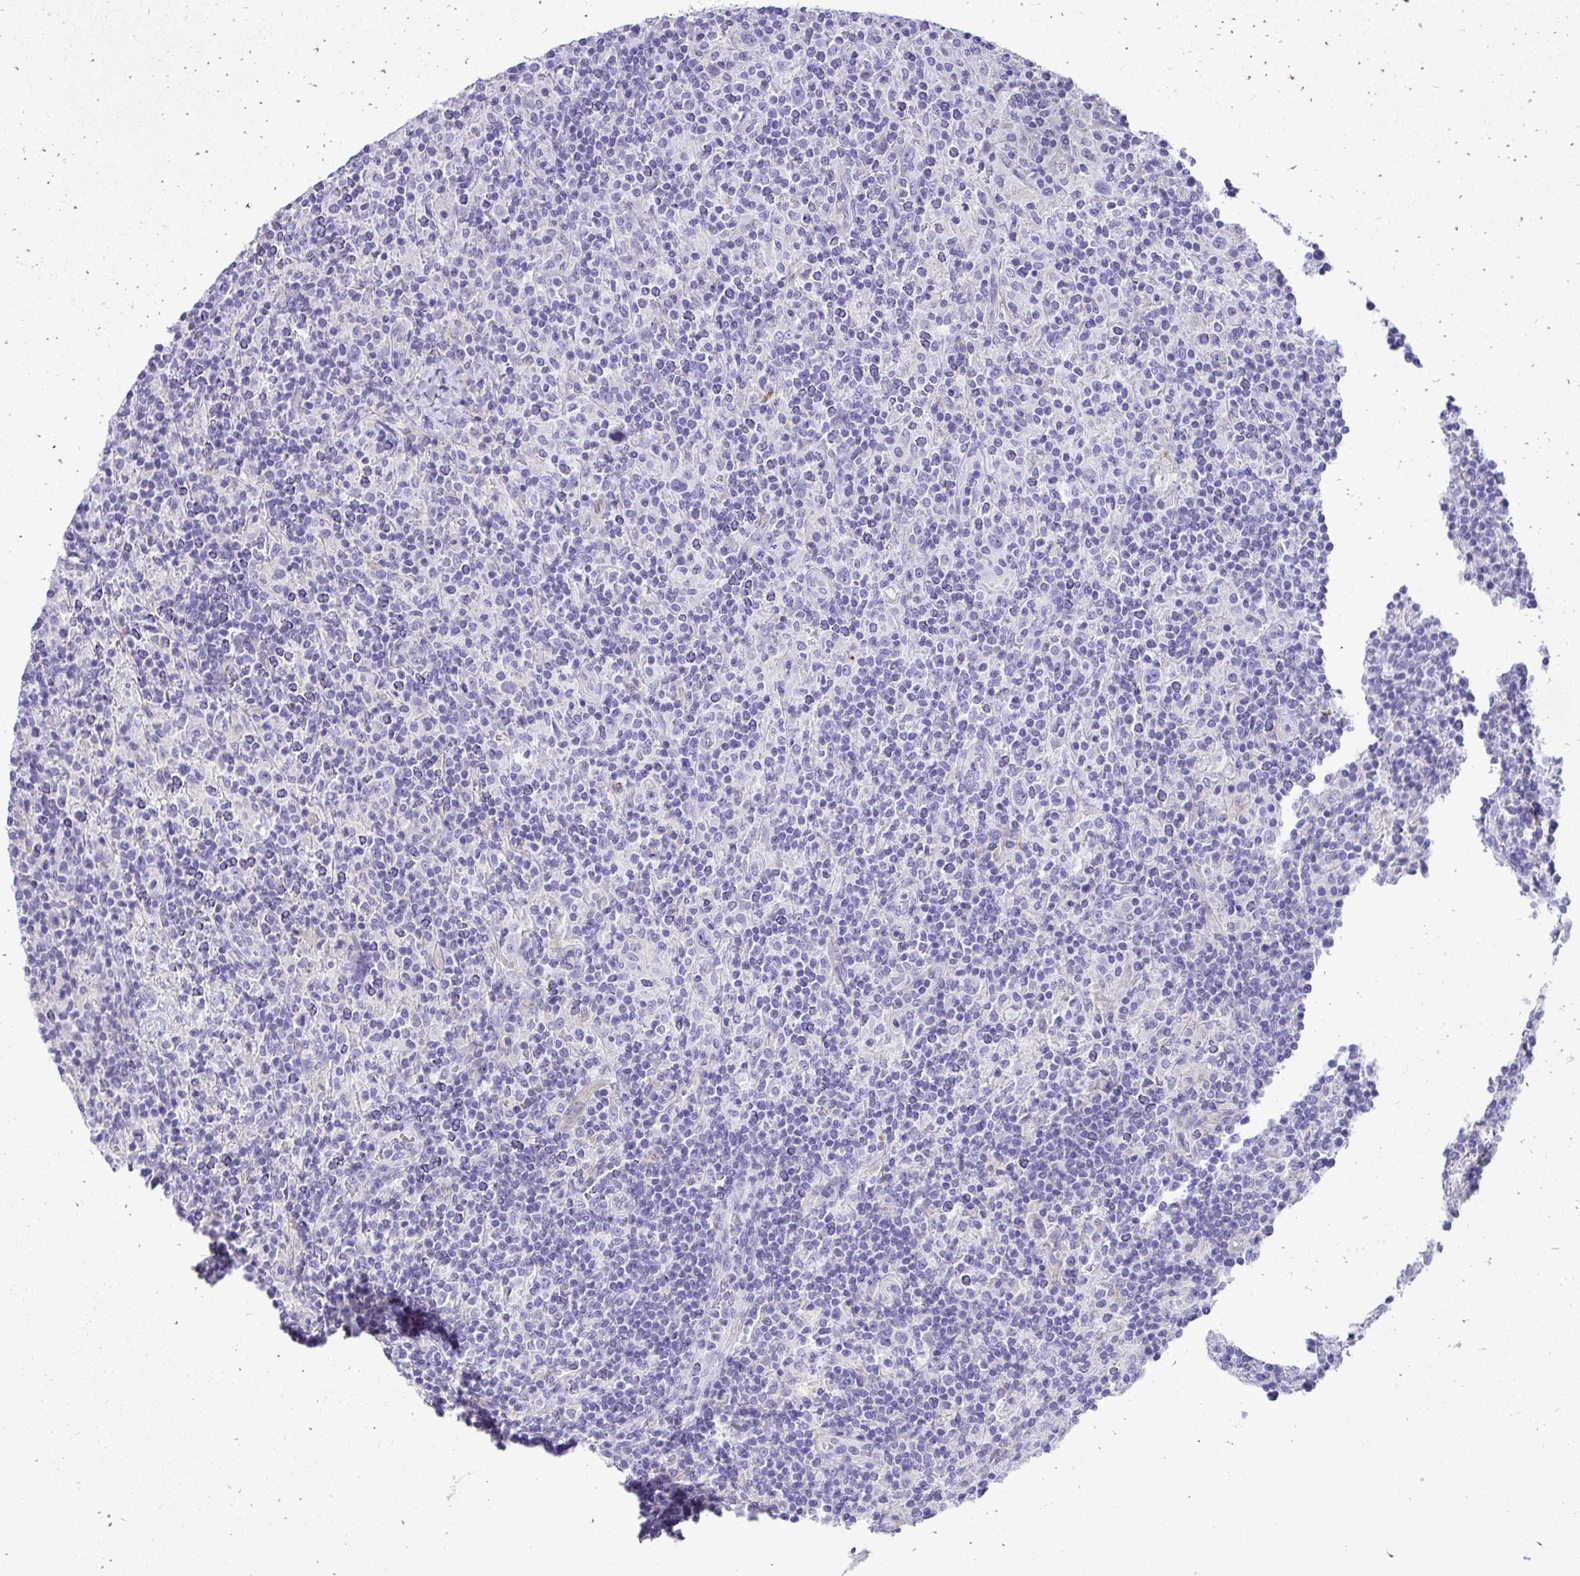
{"staining": {"intensity": "negative", "quantity": "none", "location": "none"}, "tissue": "lymphoma", "cell_type": "Tumor cells", "image_type": "cancer", "snomed": [{"axis": "morphology", "description": "Hodgkin's disease, NOS"}, {"axis": "topography", "description": "Lymph node"}], "caption": "Immunohistochemistry (IHC) photomicrograph of Hodgkin's disease stained for a protein (brown), which exhibits no expression in tumor cells.", "gene": "PELI3", "patient": {"sex": "male", "age": 70}}